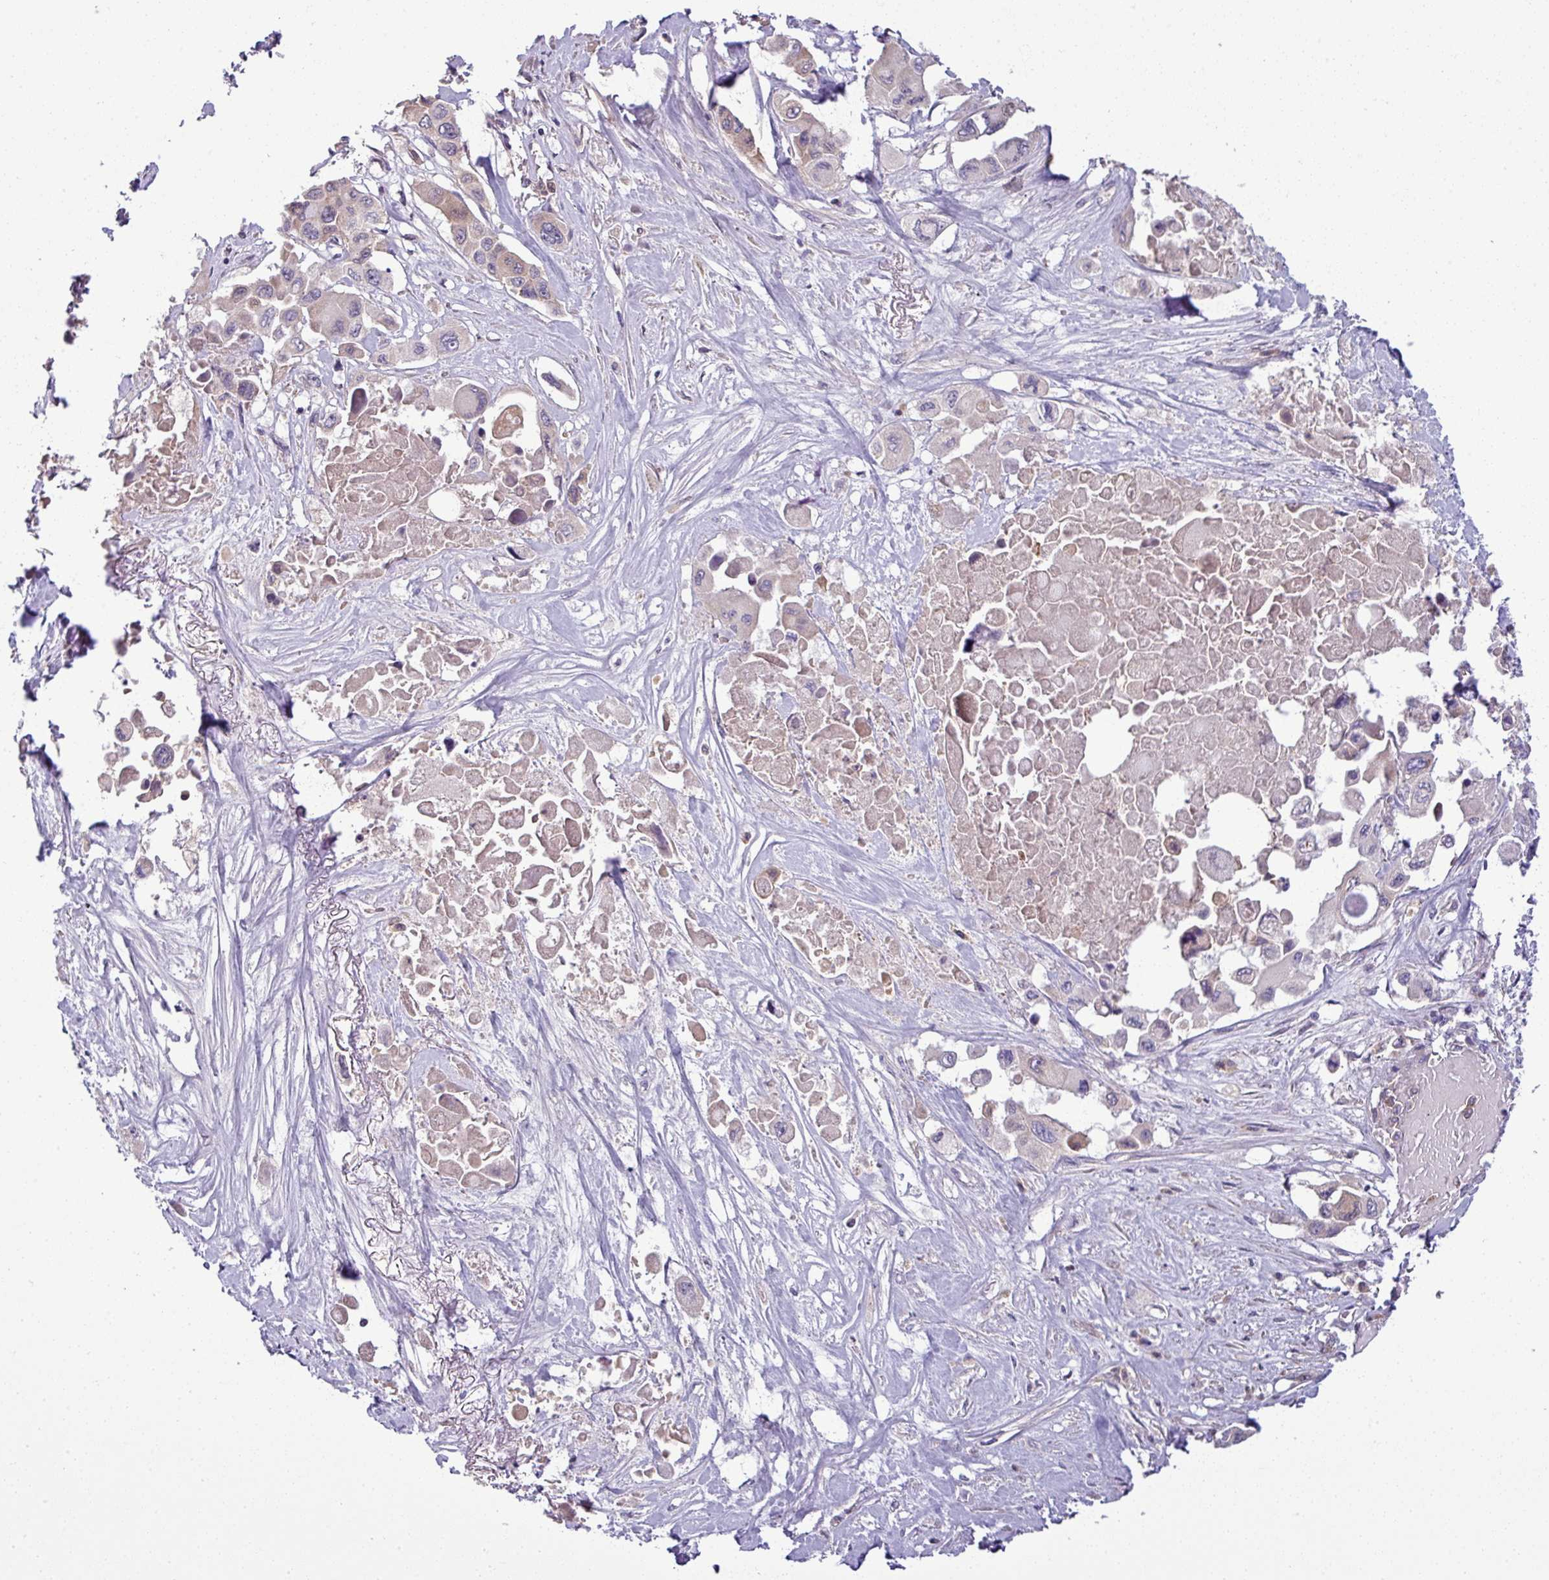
{"staining": {"intensity": "negative", "quantity": "none", "location": "none"}, "tissue": "pancreatic cancer", "cell_type": "Tumor cells", "image_type": "cancer", "snomed": [{"axis": "morphology", "description": "Adenocarcinoma, NOS"}, {"axis": "topography", "description": "Pancreas"}], "caption": "The histopathology image demonstrates no significant expression in tumor cells of pancreatic cancer (adenocarcinoma). (DAB IHC, high magnification).", "gene": "LRRC74B", "patient": {"sex": "male", "age": 92}}